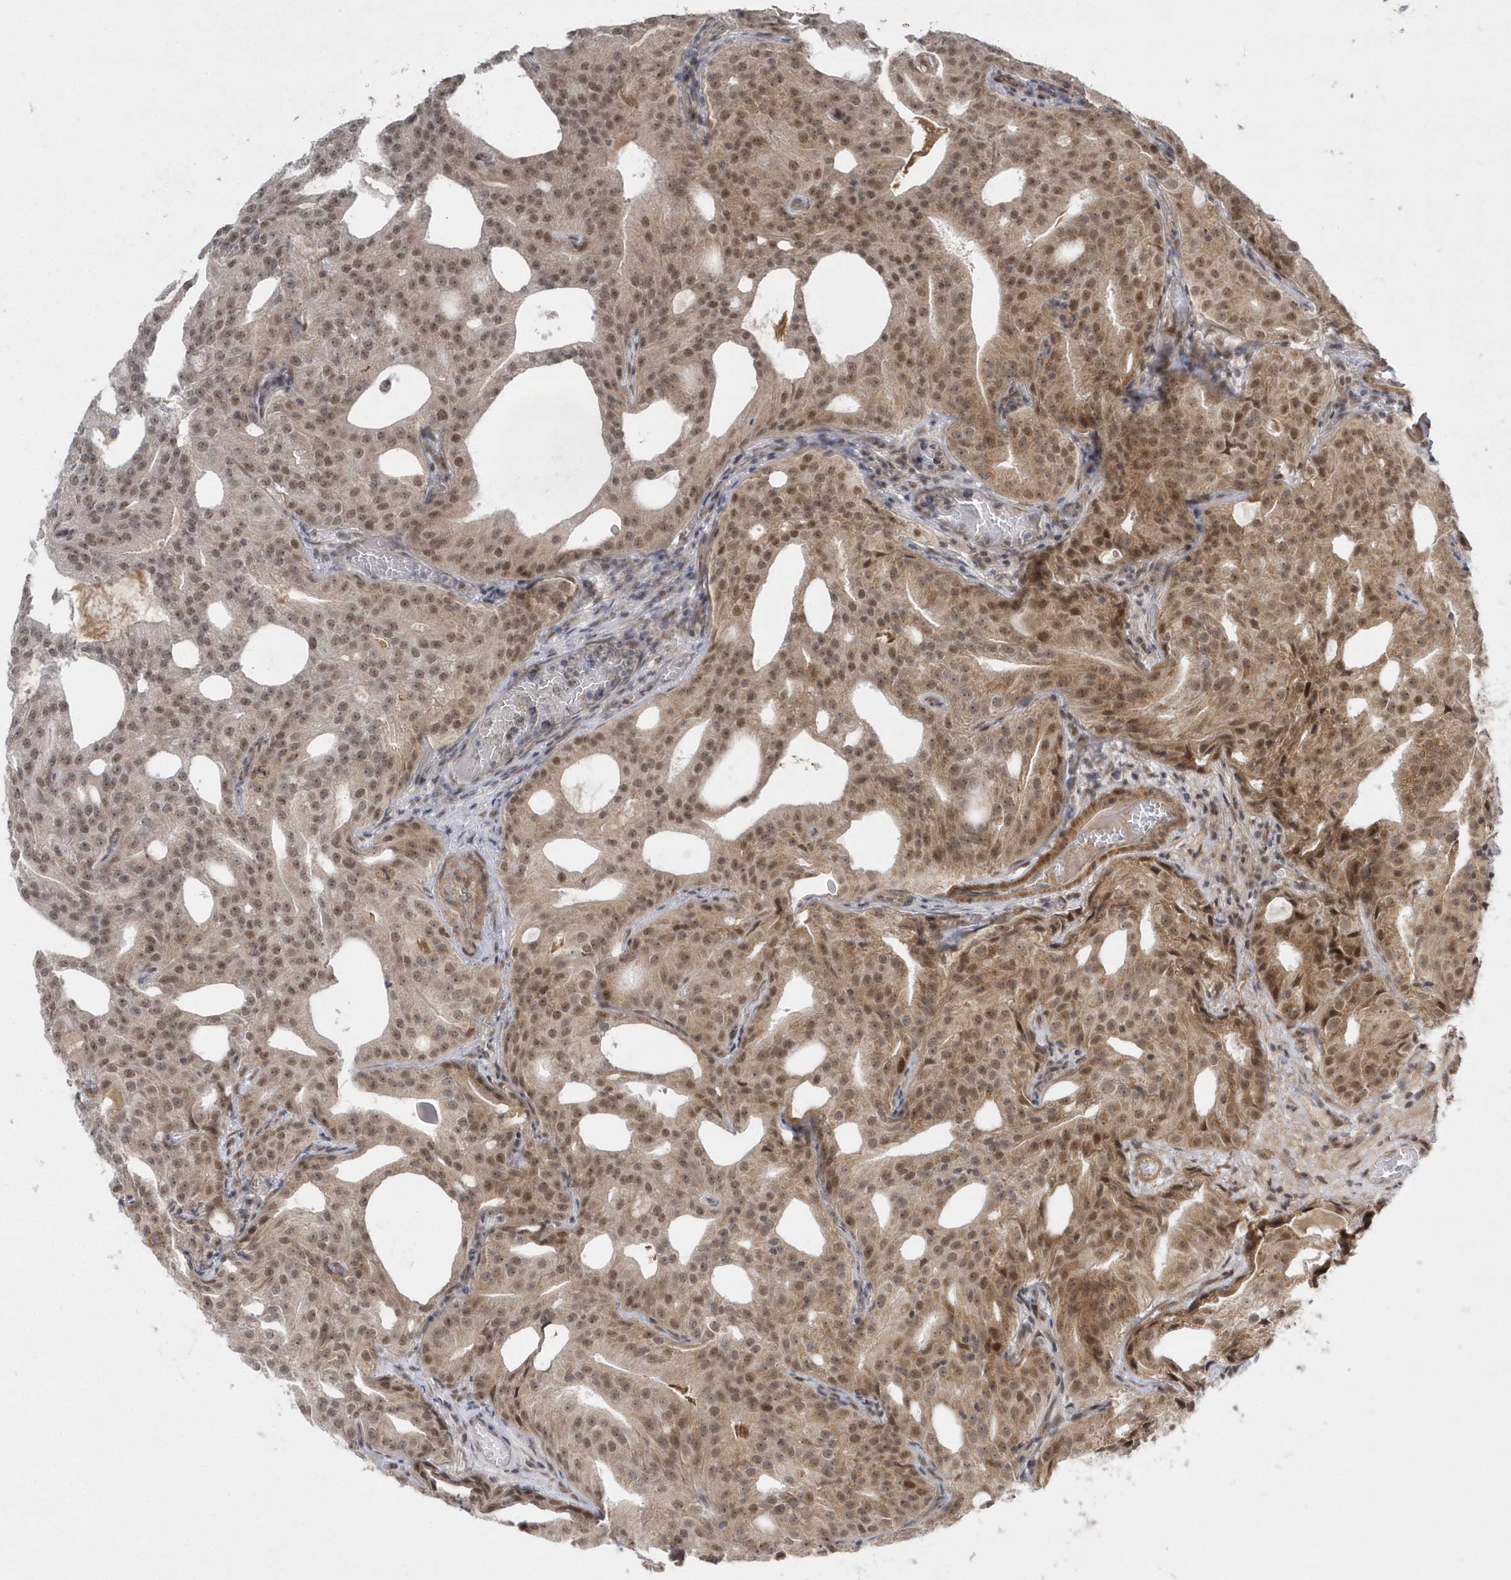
{"staining": {"intensity": "moderate", "quantity": ">75%", "location": "cytoplasmic/membranous,nuclear"}, "tissue": "prostate cancer", "cell_type": "Tumor cells", "image_type": "cancer", "snomed": [{"axis": "morphology", "description": "Adenocarcinoma, Medium grade"}, {"axis": "topography", "description": "Prostate"}], "caption": "Prostate cancer stained for a protein (brown) shows moderate cytoplasmic/membranous and nuclear positive staining in approximately >75% of tumor cells.", "gene": "MXI1", "patient": {"sex": "male", "age": 88}}